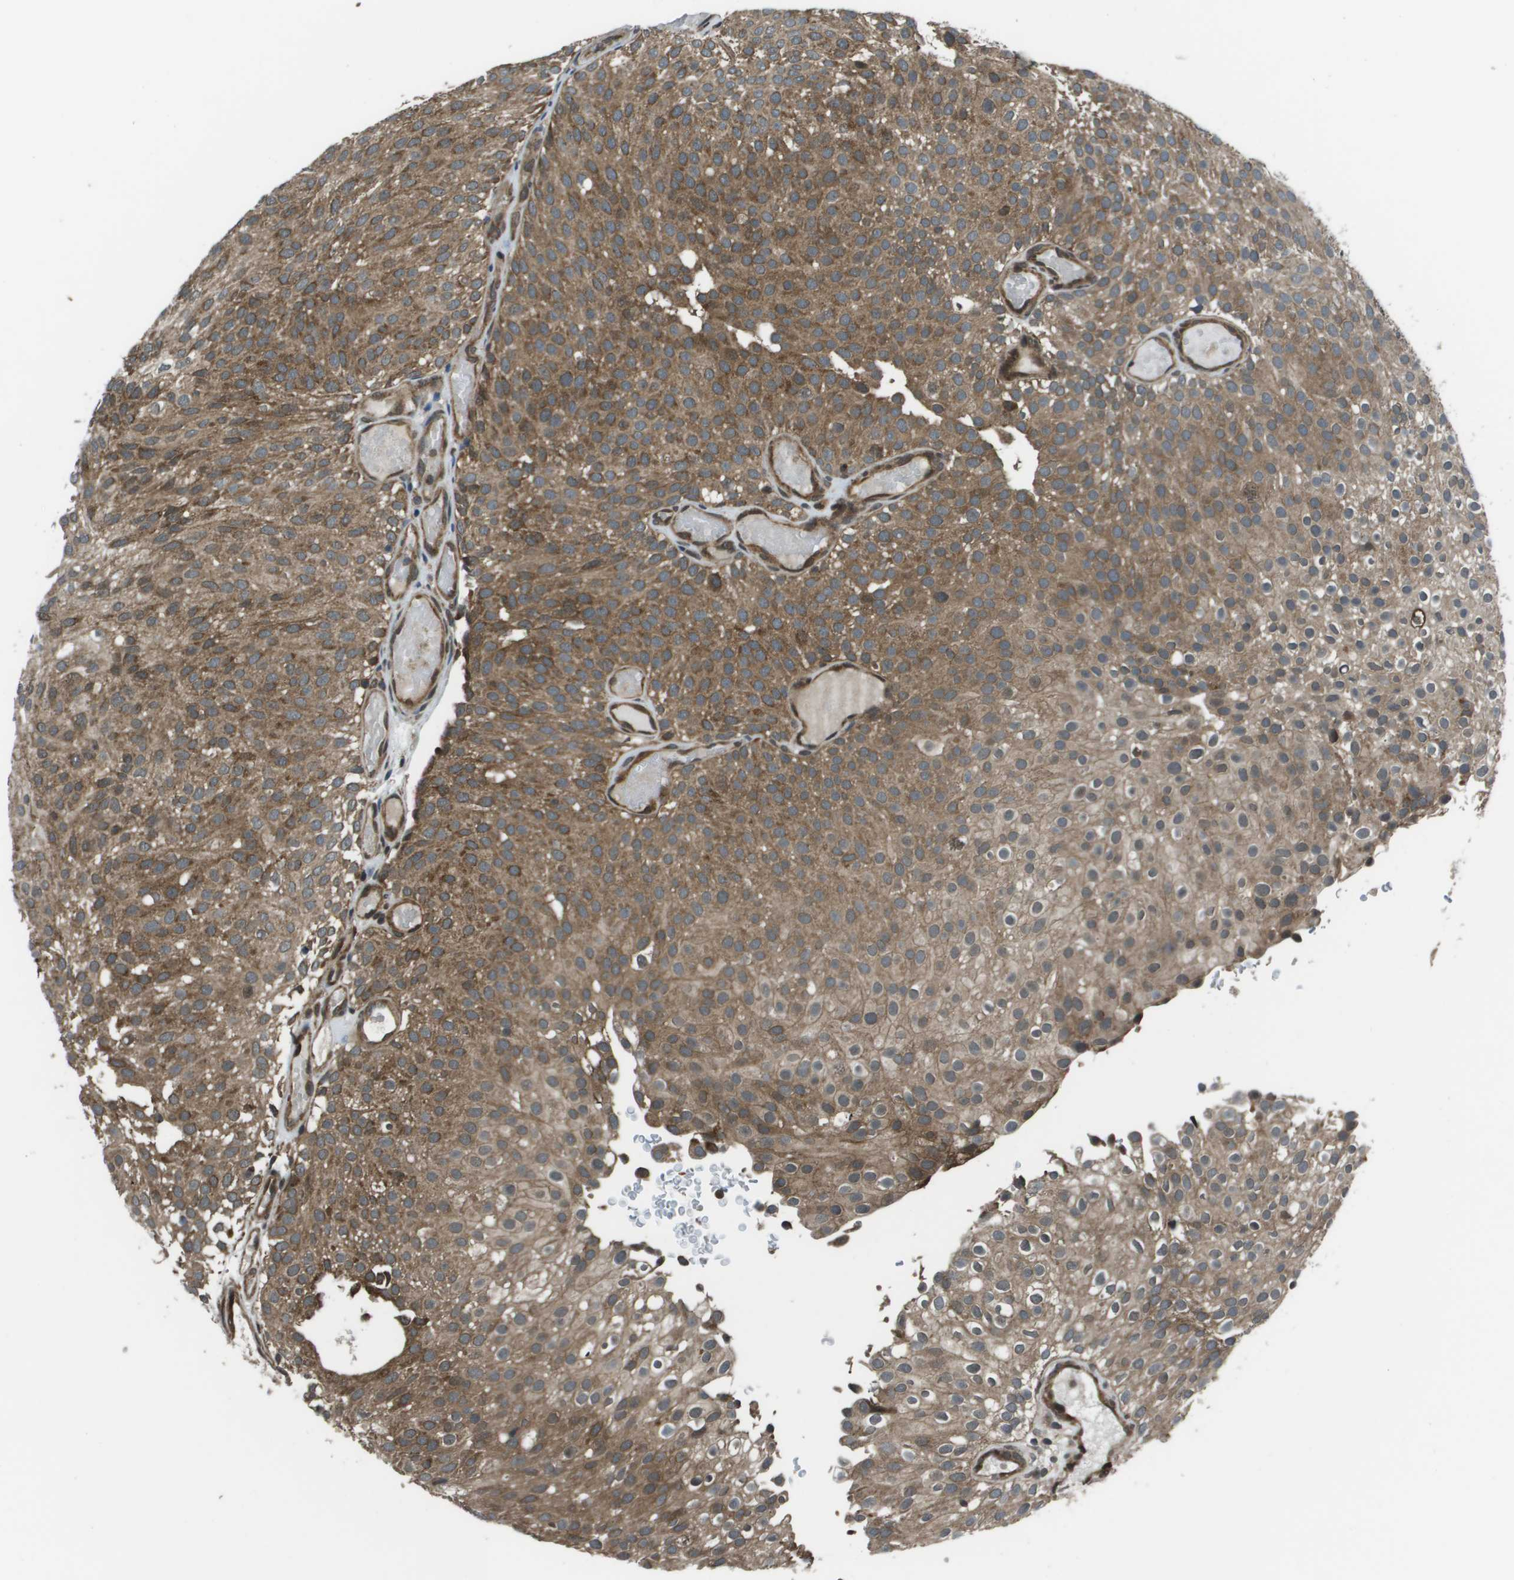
{"staining": {"intensity": "moderate", "quantity": ">75%", "location": "cytoplasmic/membranous"}, "tissue": "urothelial cancer", "cell_type": "Tumor cells", "image_type": "cancer", "snomed": [{"axis": "morphology", "description": "Urothelial carcinoma, Low grade"}, {"axis": "topography", "description": "Urinary bladder"}], "caption": "About >75% of tumor cells in human low-grade urothelial carcinoma exhibit moderate cytoplasmic/membranous protein staining as visualized by brown immunohistochemical staining.", "gene": "PPFIA1", "patient": {"sex": "male", "age": 78}}